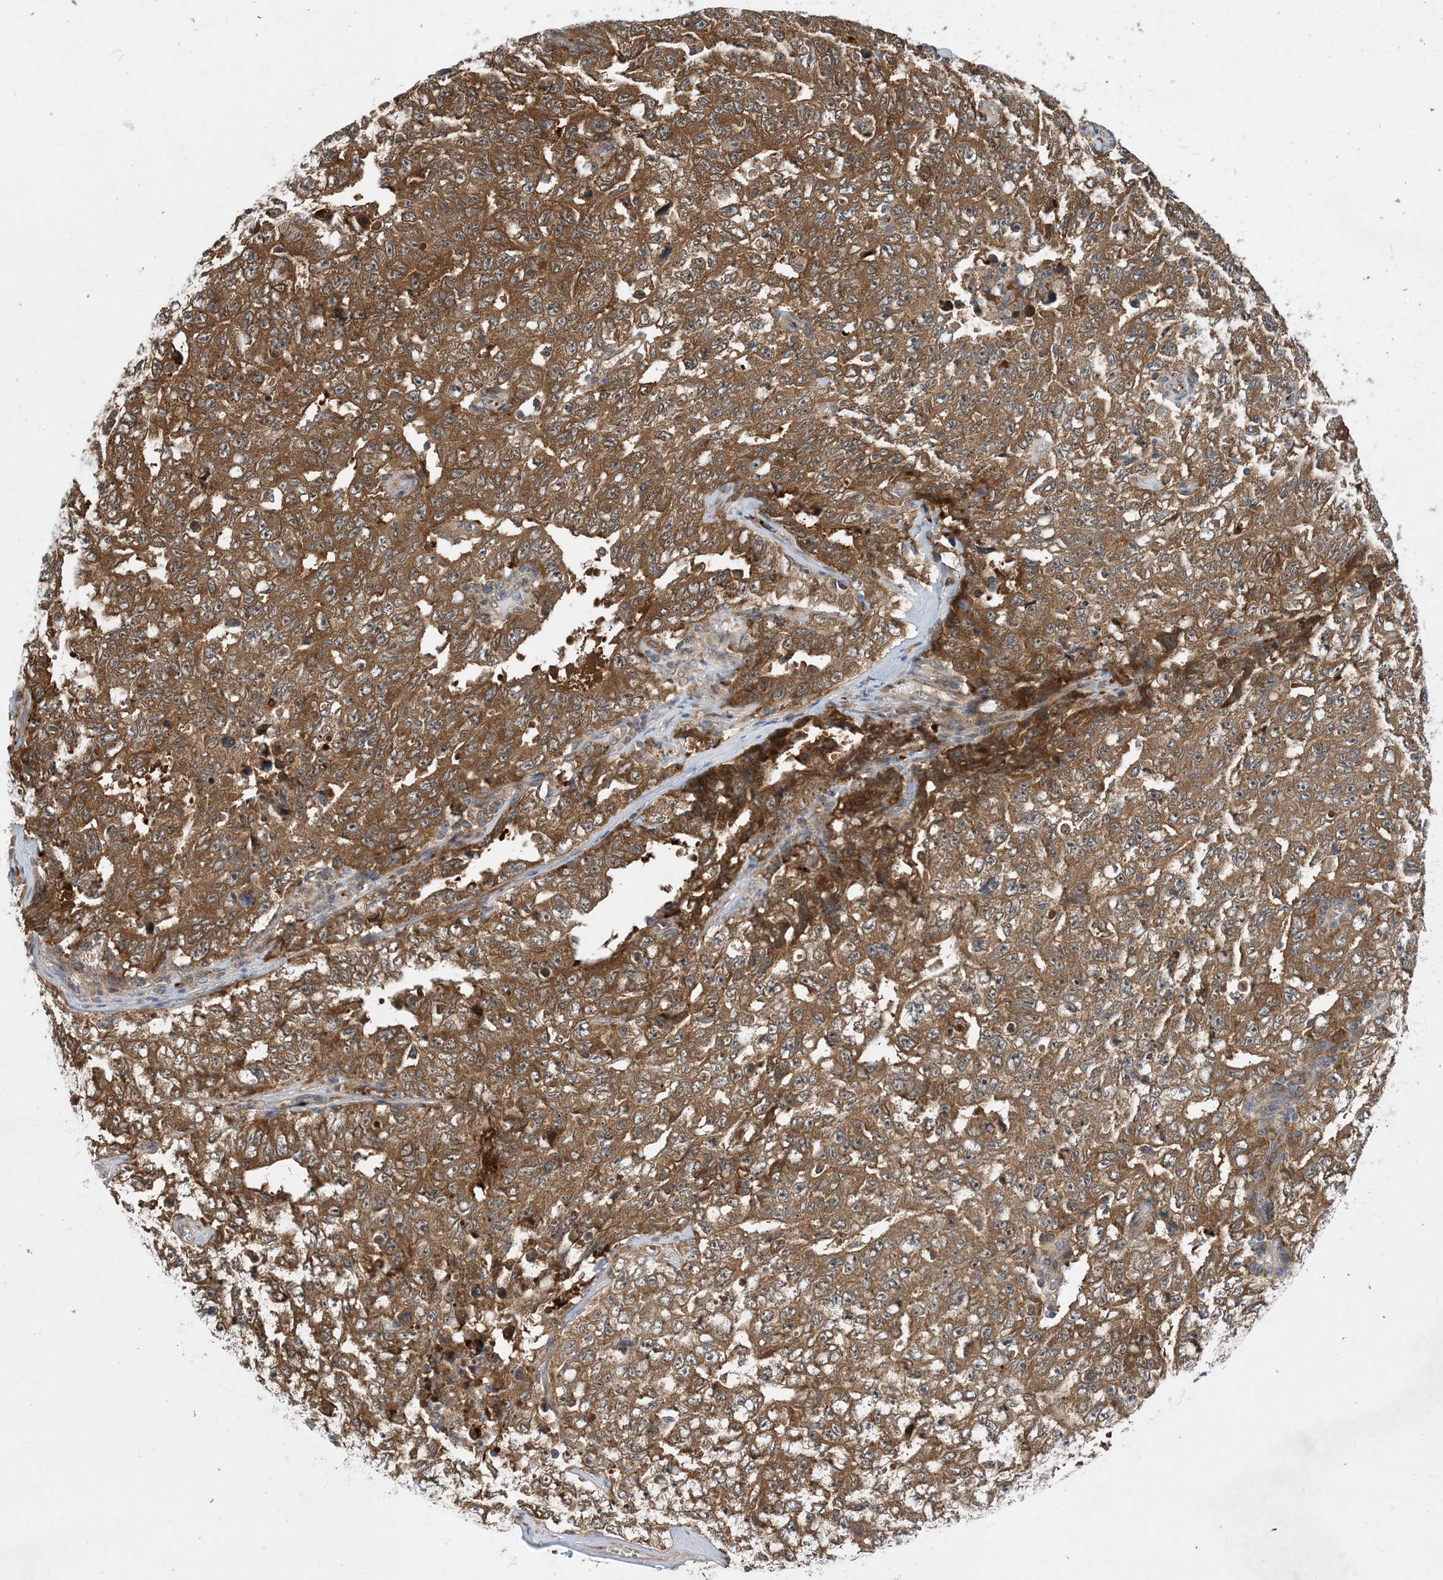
{"staining": {"intensity": "moderate", "quantity": ">75%", "location": "cytoplasmic/membranous"}, "tissue": "testis cancer", "cell_type": "Tumor cells", "image_type": "cancer", "snomed": [{"axis": "morphology", "description": "Carcinoma, Embryonal, NOS"}, {"axis": "topography", "description": "Testis"}], "caption": "Immunohistochemical staining of embryonal carcinoma (testis) reveals medium levels of moderate cytoplasmic/membranous expression in about >75% of tumor cells.", "gene": "TINAG", "patient": {"sex": "male", "age": 26}}